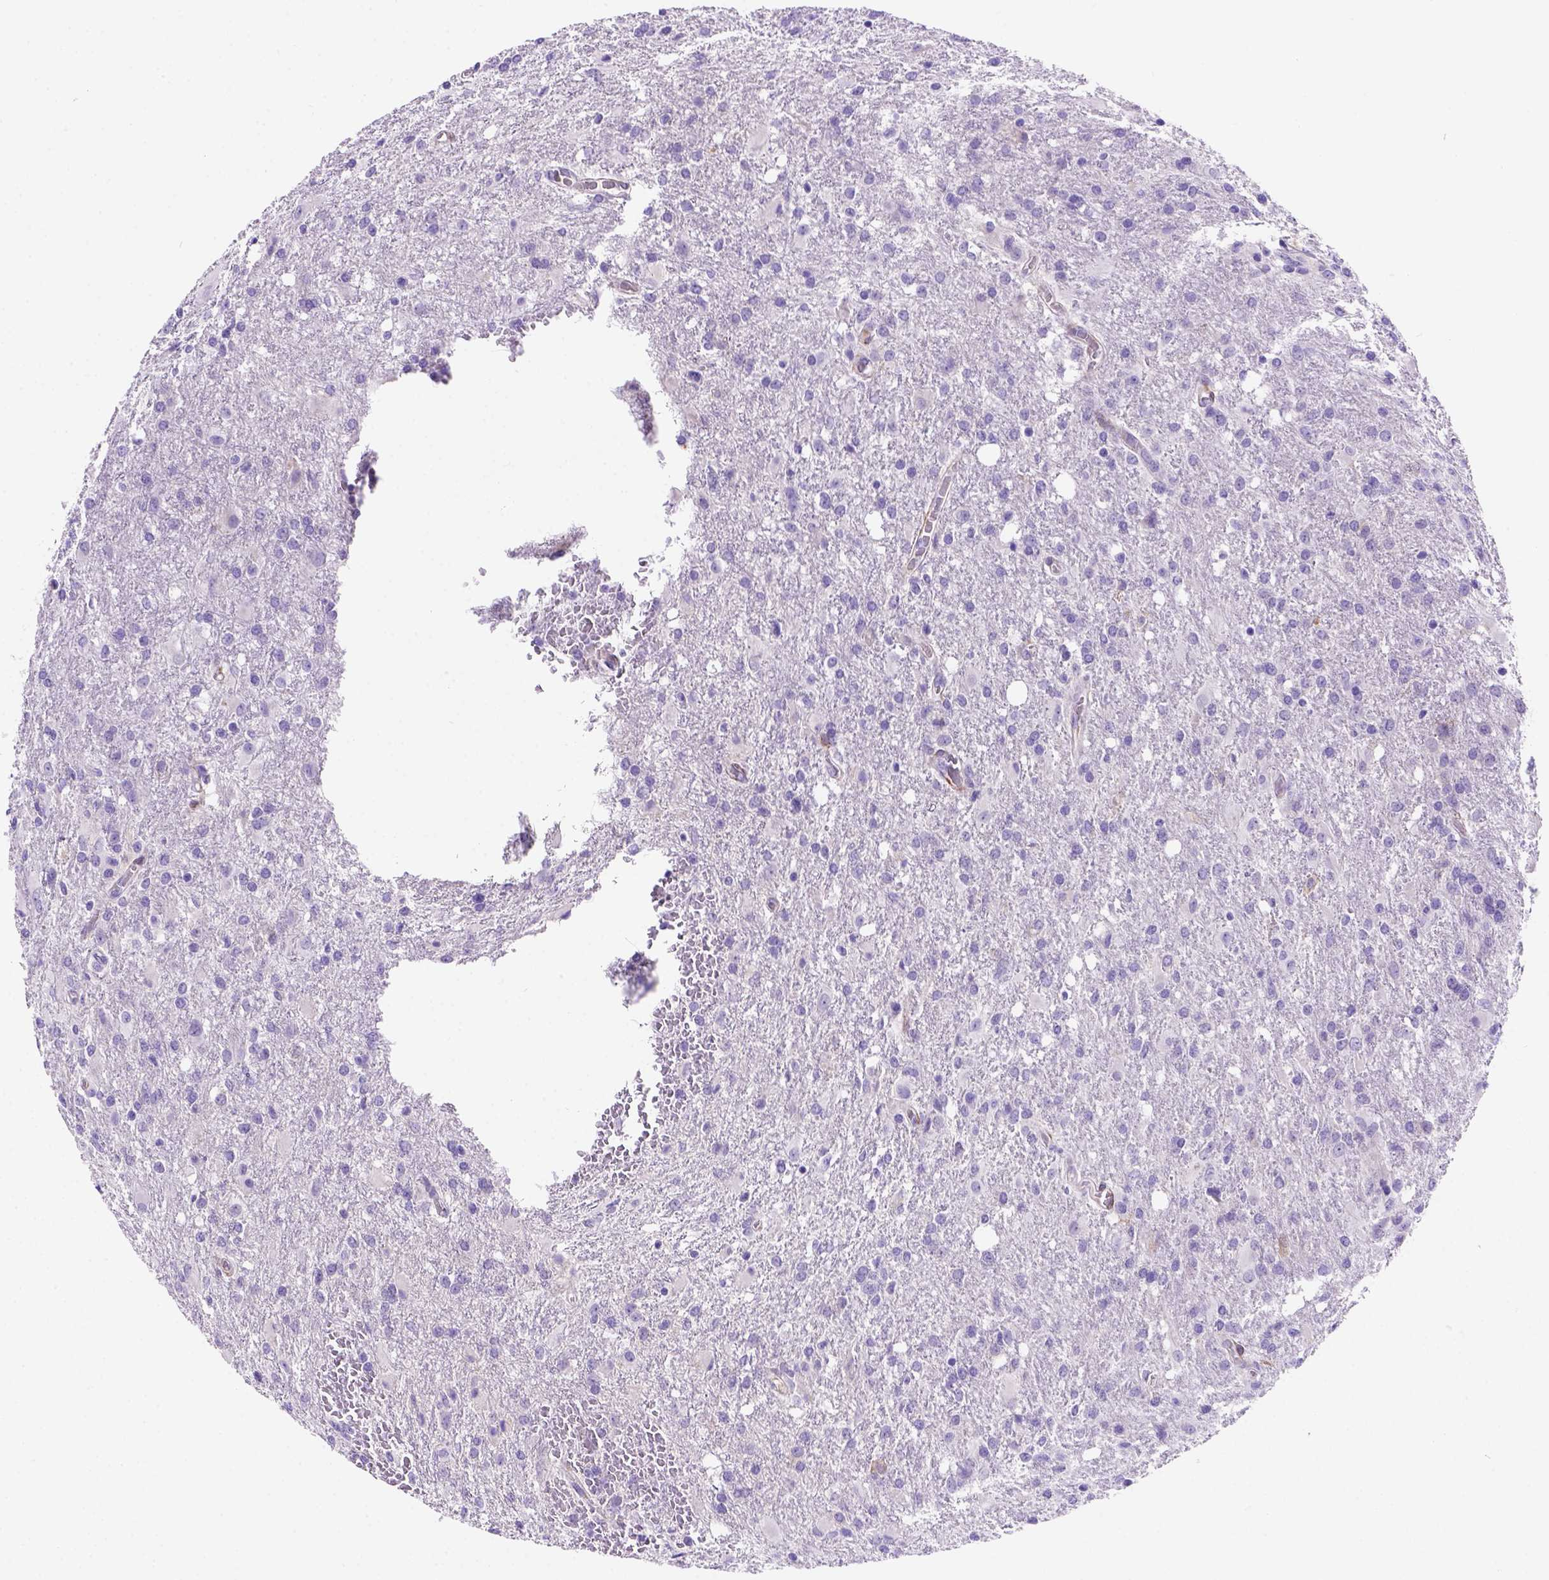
{"staining": {"intensity": "negative", "quantity": "none", "location": "none"}, "tissue": "glioma", "cell_type": "Tumor cells", "image_type": "cancer", "snomed": [{"axis": "morphology", "description": "Glioma, malignant, High grade"}, {"axis": "topography", "description": "Brain"}], "caption": "Histopathology image shows no significant protein expression in tumor cells of glioma.", "gene": "FAM81B", "patient": {"sex": "male", "age": 68}}